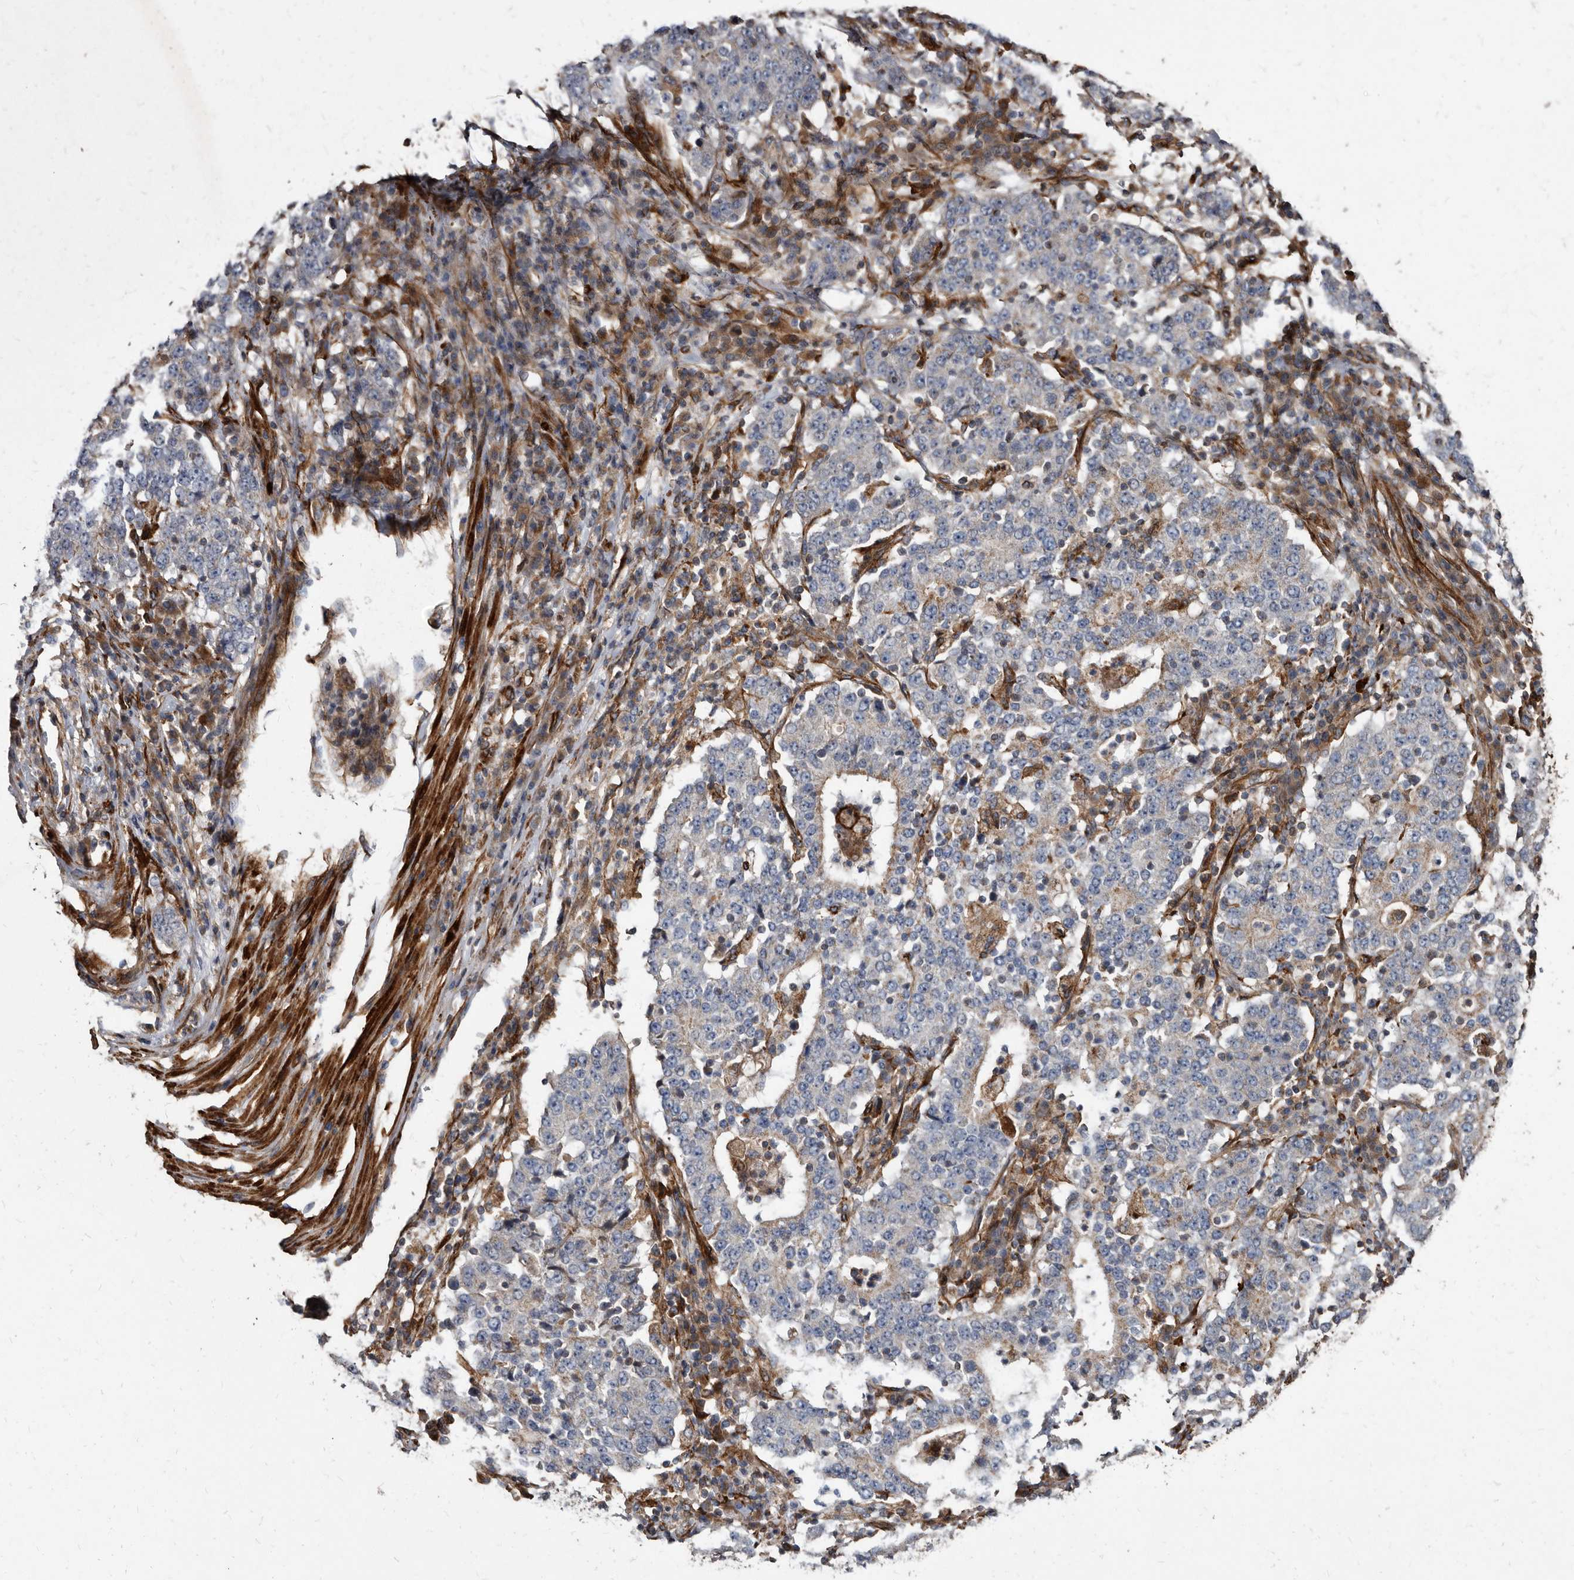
{"staining": {"intensity": "negative", "quantity": "none", "location": "none"}, "tissue": "stomach cancer", "cell_type": "Tumor cells", "image_type": "cancer", "snomed": [{"axis": "morphology", "description": "Adenocarcinoma, NOS"}, {"axis": "topography", "description": "Stomach"}], "caption": "Stomach cancer (adenocarcinoma) stained for a protein using IHC reveals no staining tumor cells.", "gene": "KCTD20", "patient": {"sex": "male", "age": 59}}